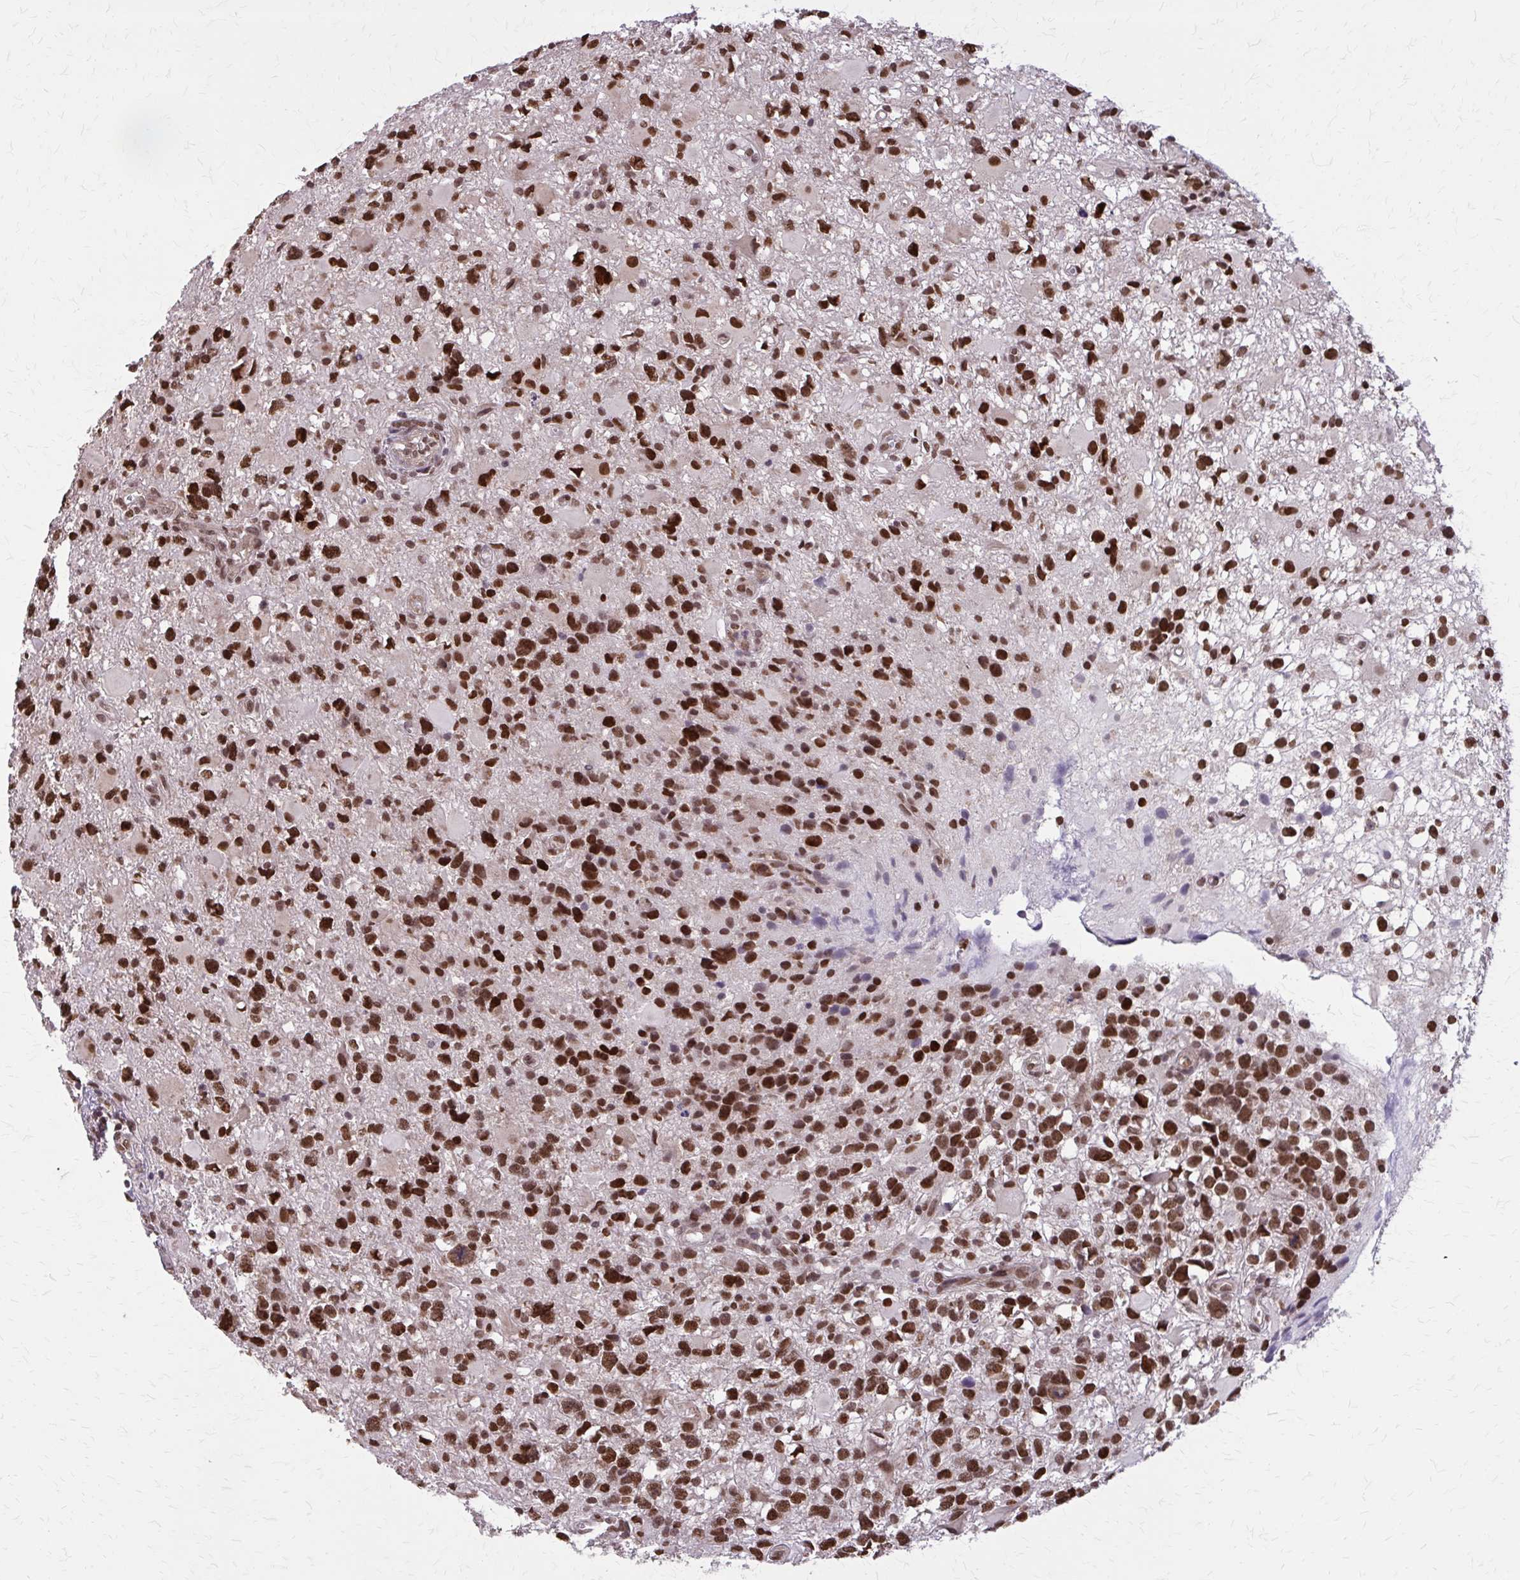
{"staining": {"intensity": "strong", "quantity": ">75%", "location": "nuclear"}, "tissue": "glioma", "cell_type": "Tumor cells", "image_type": "cancer", "snomed": [{"axis": "morphology", "description": "Glioma, malignant, High grade"}, {"axis": "topography", "description": "Brain"}], "caption": "Malignant glioma (high-grade) stained with a brown dye shows strong nuclear positive staining in about >75% of tumor cells.", "gene": "TTF1", "patient": {"sex": "male", "age": 54}}